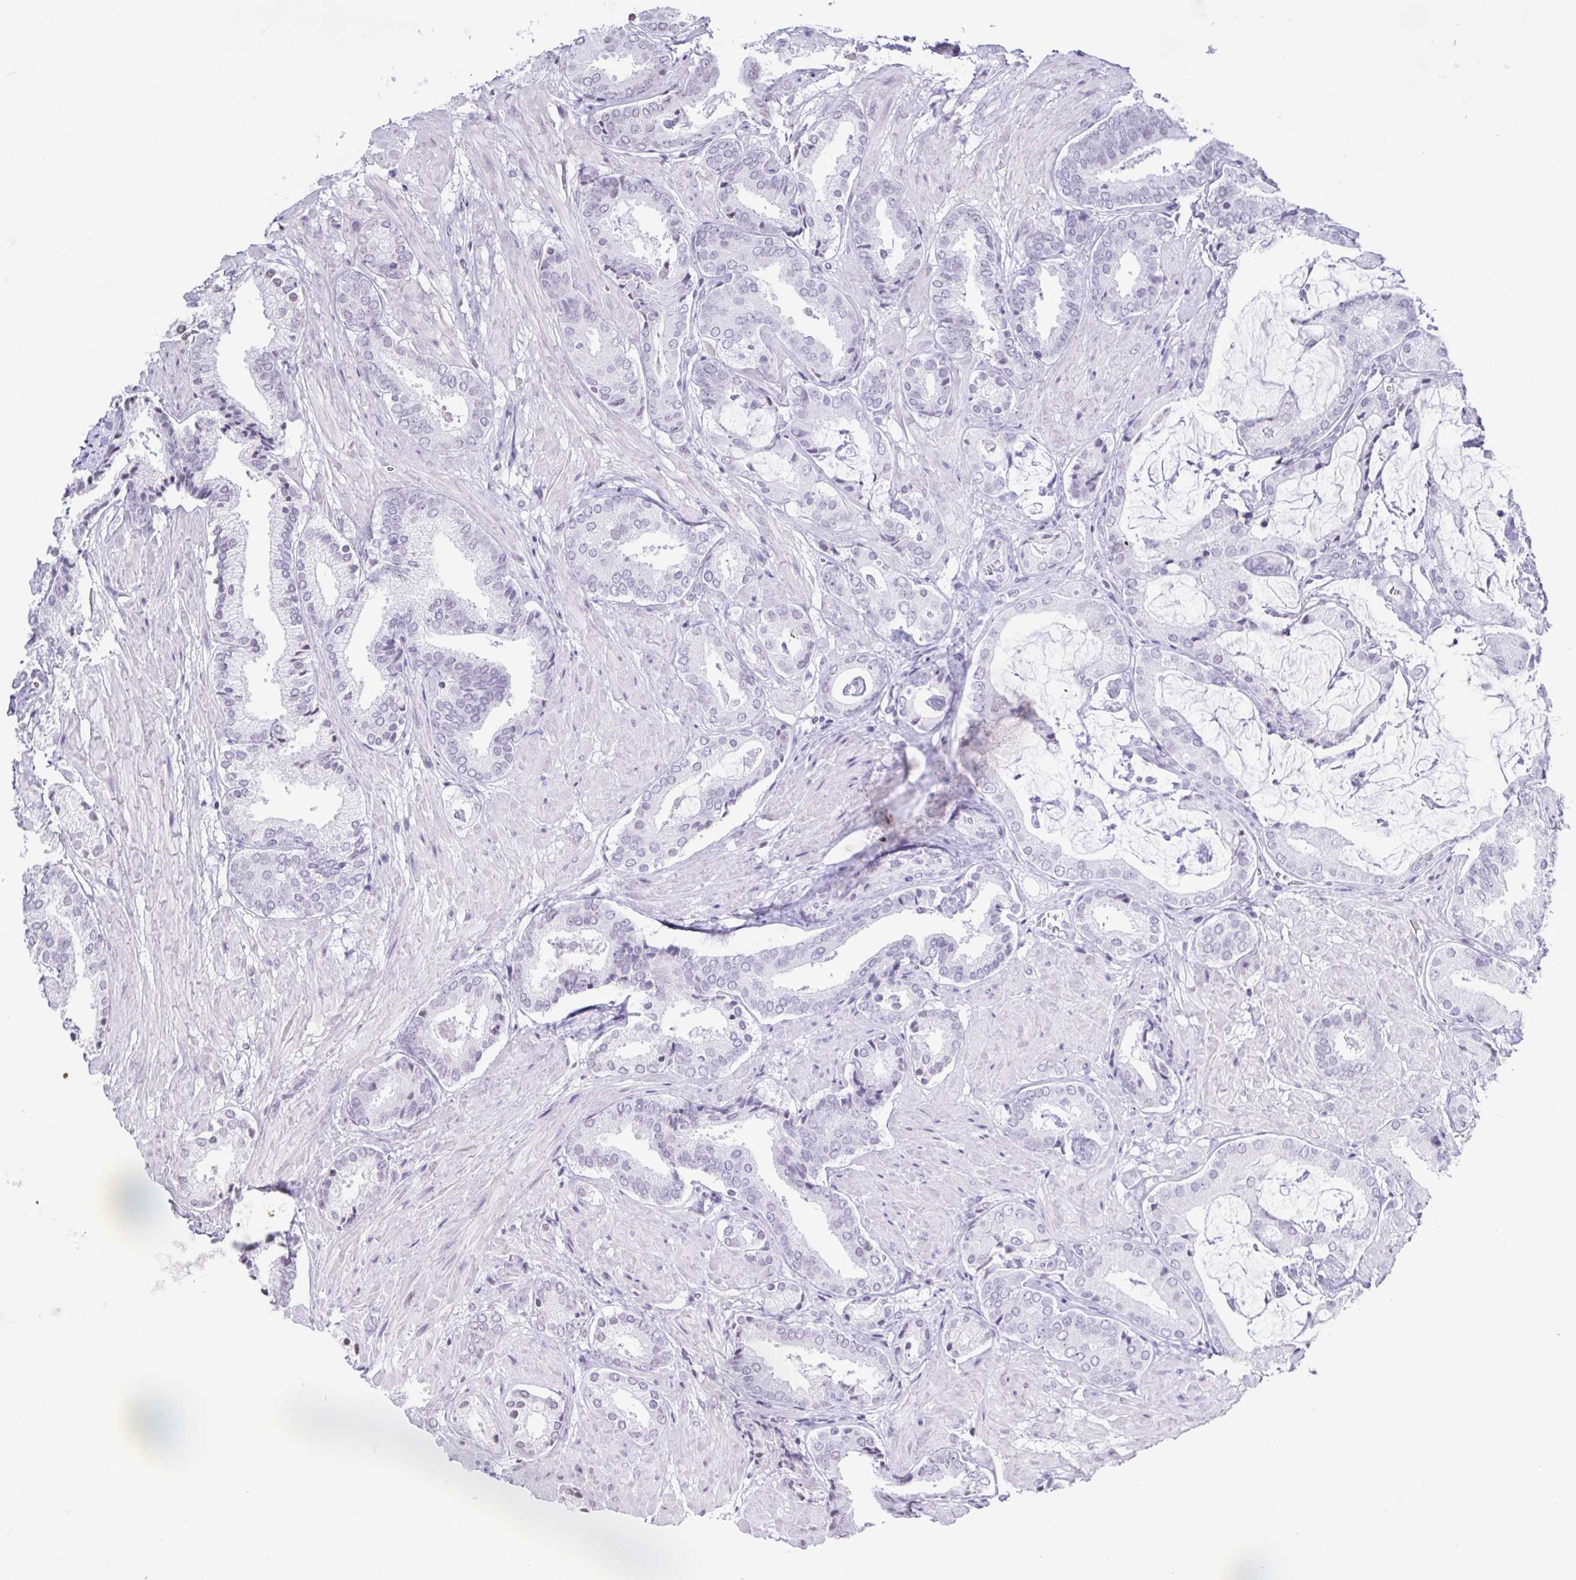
{"staining": {"intensity": "negative", "quantity": "none", "location": "none"}, "tissue": "prostate cancer", "cell_type": "Tumor cells", "image_type": "cancer", "snomed": [{"axis": "morphology", "description": "Adenocarcinoma, High grade"}, {"axis": "topography", "description": "Prostate"}], "caption": "Immunohistochemistry of high-grade adenocarcinoma (prostate) shows no expression in tumor cells.", "gene": "VCY1B", "patient": {"sex": "male", "age": 56}}